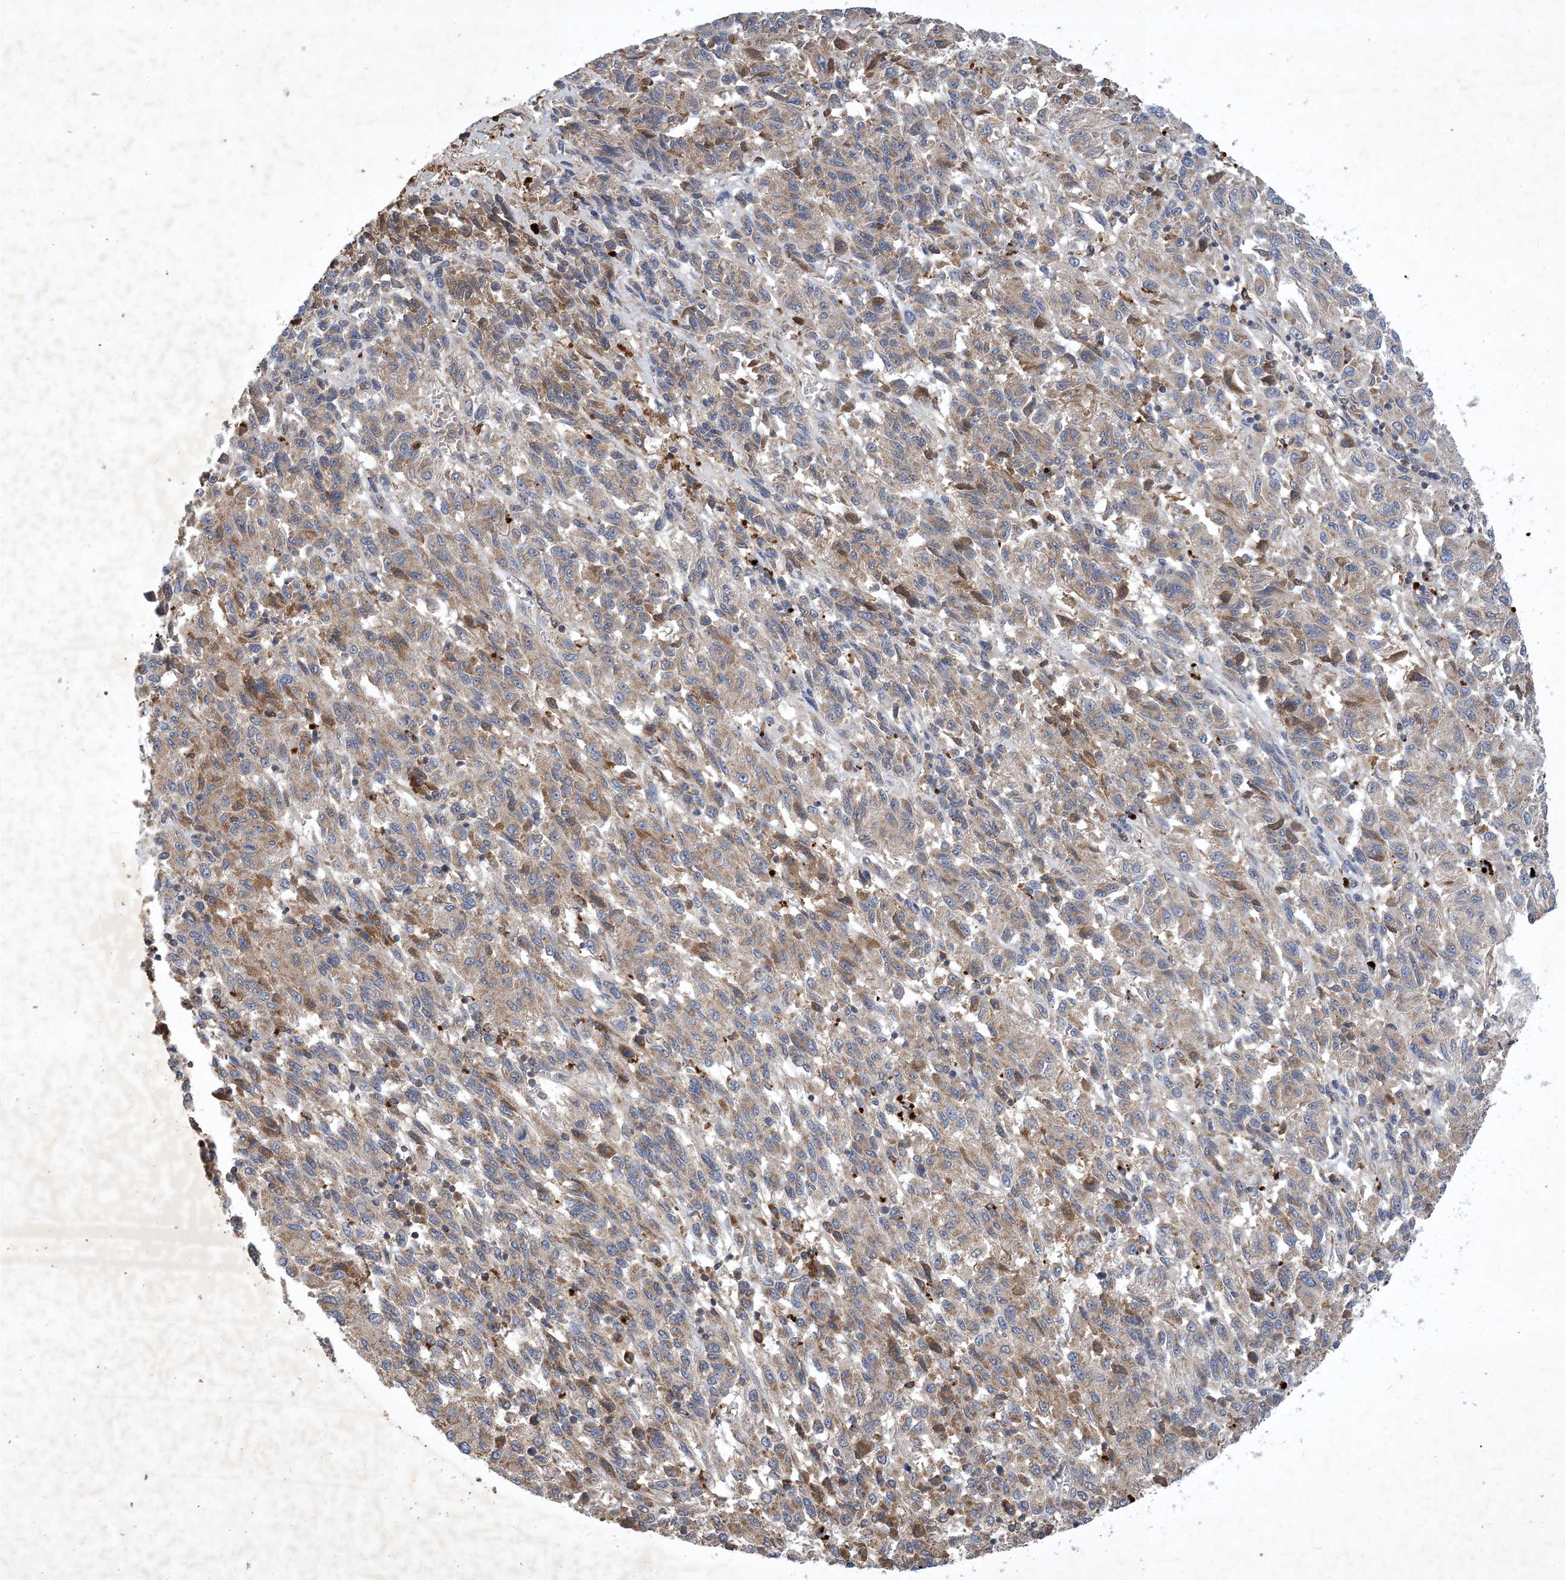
{"staining": {"intensity": "weak", "quantity": "25%-75%", "location": "cytoplasmic/membranous"}, "tissue": "melanoma", "cell_type": "Tumor cells", "image_type": "cancer", "snomed": [{"axis": "morphology", "description": "Malignant melanoma, Metastatic site"}, {"axis": "topography", "description": "Lung"}], "caption": "Immunohistochemical staining of melanoma displays low levels of weak cytoplasmic/membranous protein expression in about 25%-75% of tumor cells.", "gene": "STK19", "patient": {"sex": "male", "age": 64}}